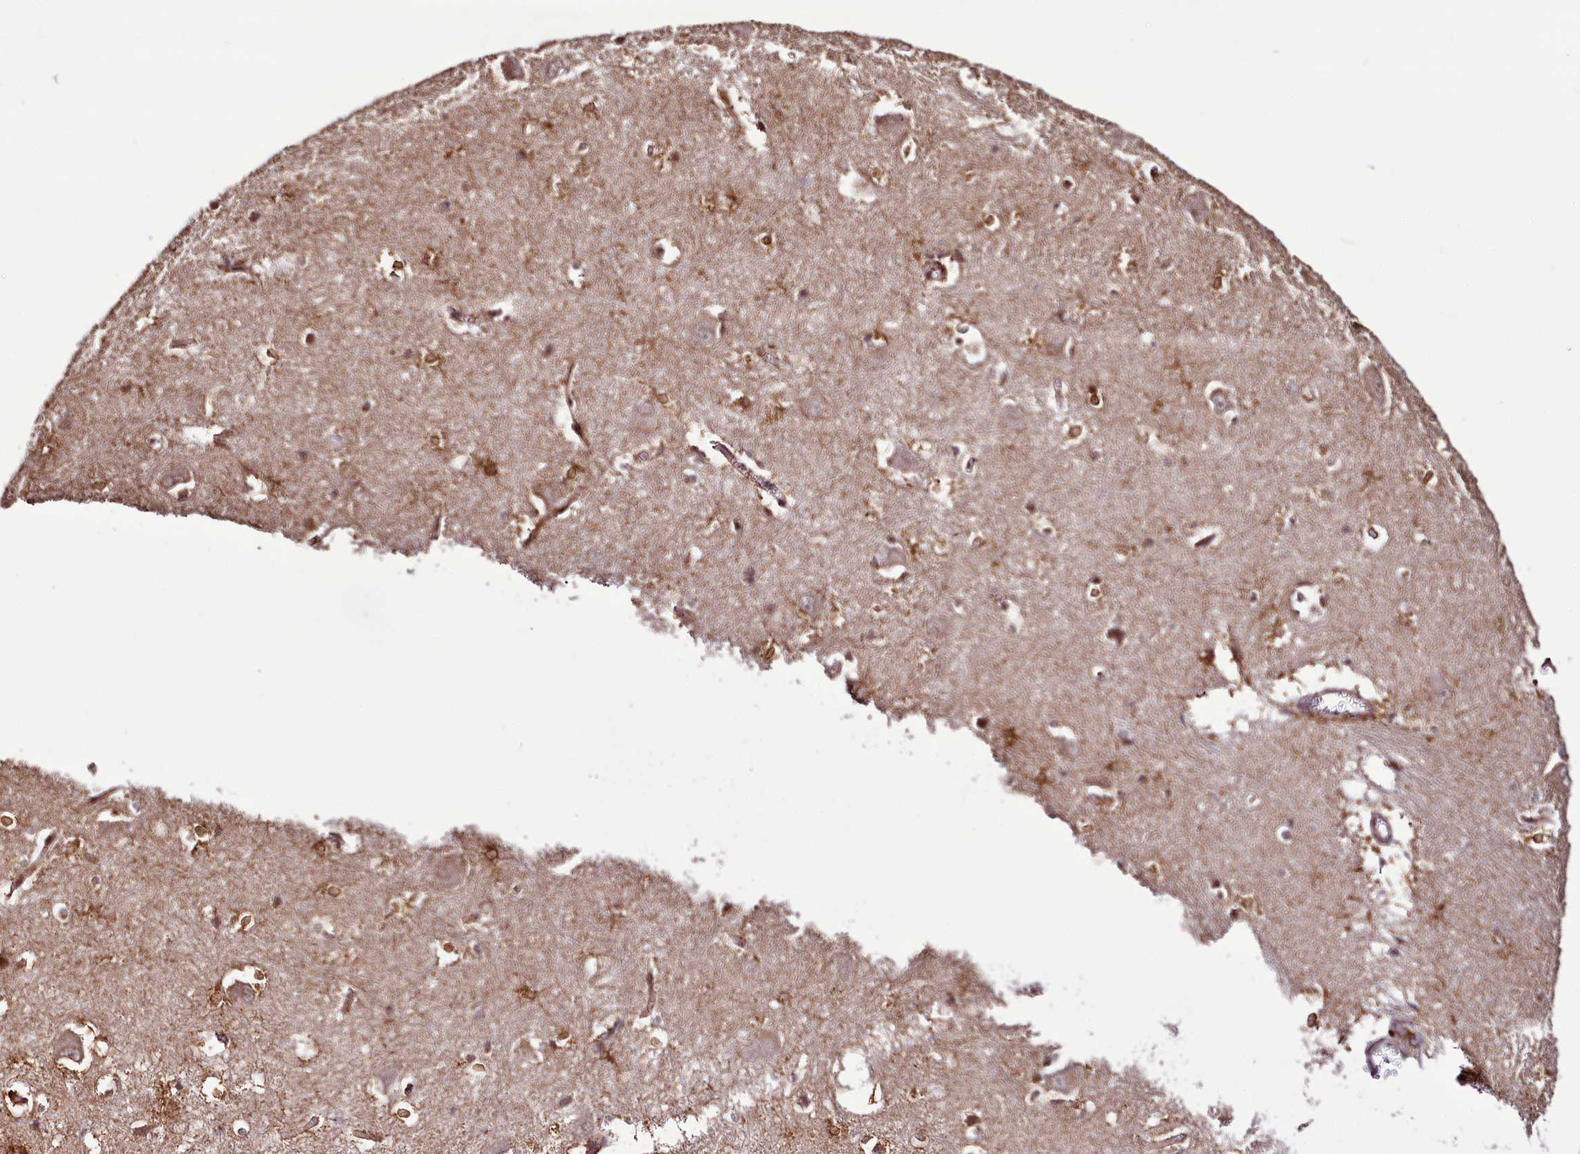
{"staining": {"intensity": "moderate", "quantity": "25%-75%", "location": "cytoplasmic/membranous,nuclear"}, "tissue": "caudate", "cell_type": "Glial cells", "image_type": "normal", "snomed": [{"axis": "morphology", "description": "Normal tissue, NOS"}, {"axis": "topography", "description": "Lateral ventricle wall"}], "caption": "Immunohistochemical staining of benign caudate shows moderate cytoplasmic/membranous,nuclear protein staining in approximately 25%-75% of glial cells.", "gene": "CUTC", "patient": {"sex": "male", "age": 37}}